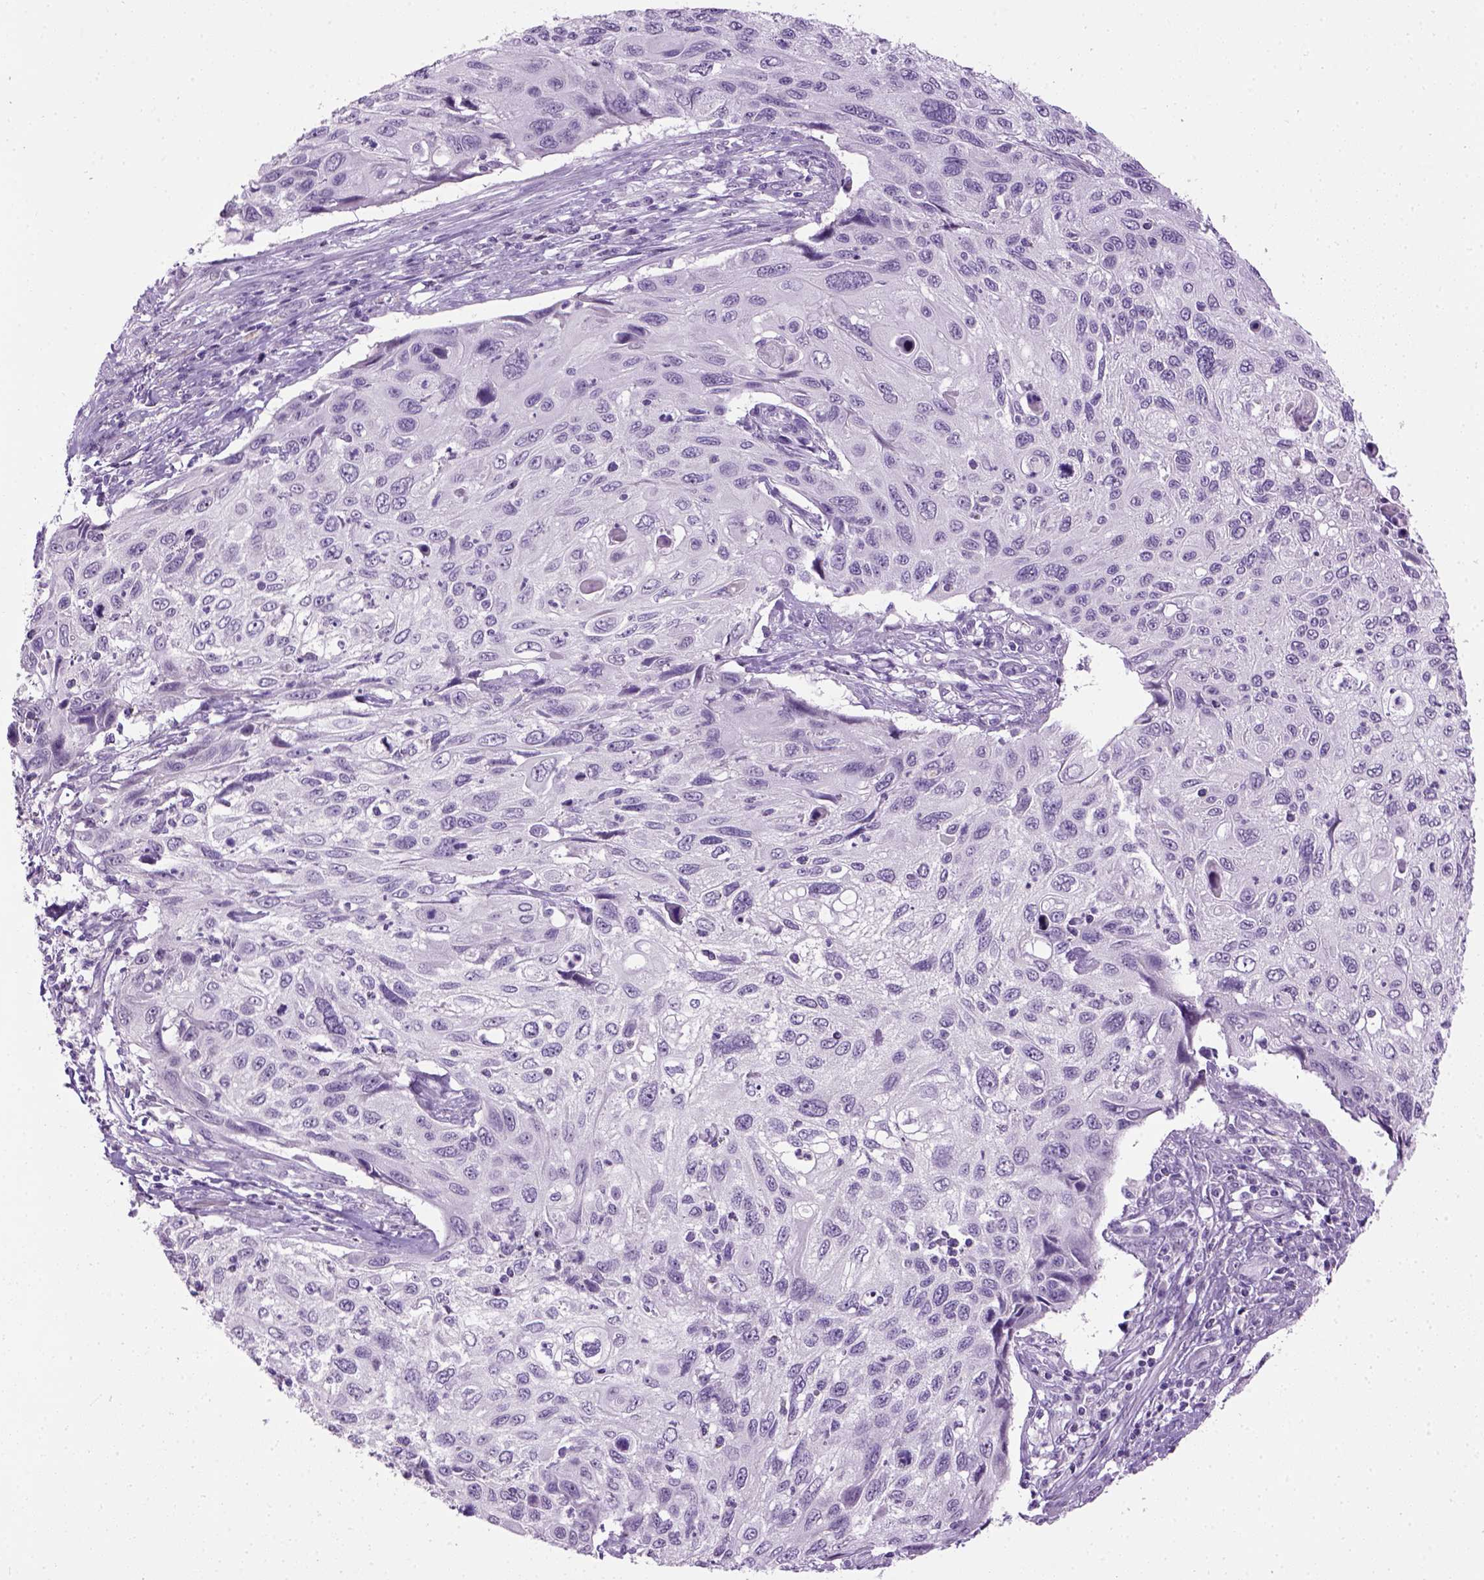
{"staining": {"intensity": "negative", "quantity": "none", "location": "none"}, "tissue": "cervical cancer", "cell_type": "Tumor cells", "image_type": "cancer", "snomed": [{"axis": "morphology", "description": "Squamous cell carcinoma, NOS"}, {"axis": "topography", "description": "Cervix"}], "caption": "The image shows no staining of tumor cells in cervical cancer (squamous cell carcinoma).", "gene": "GABRB2", "patient": {"sex": "female", "age": 70}}